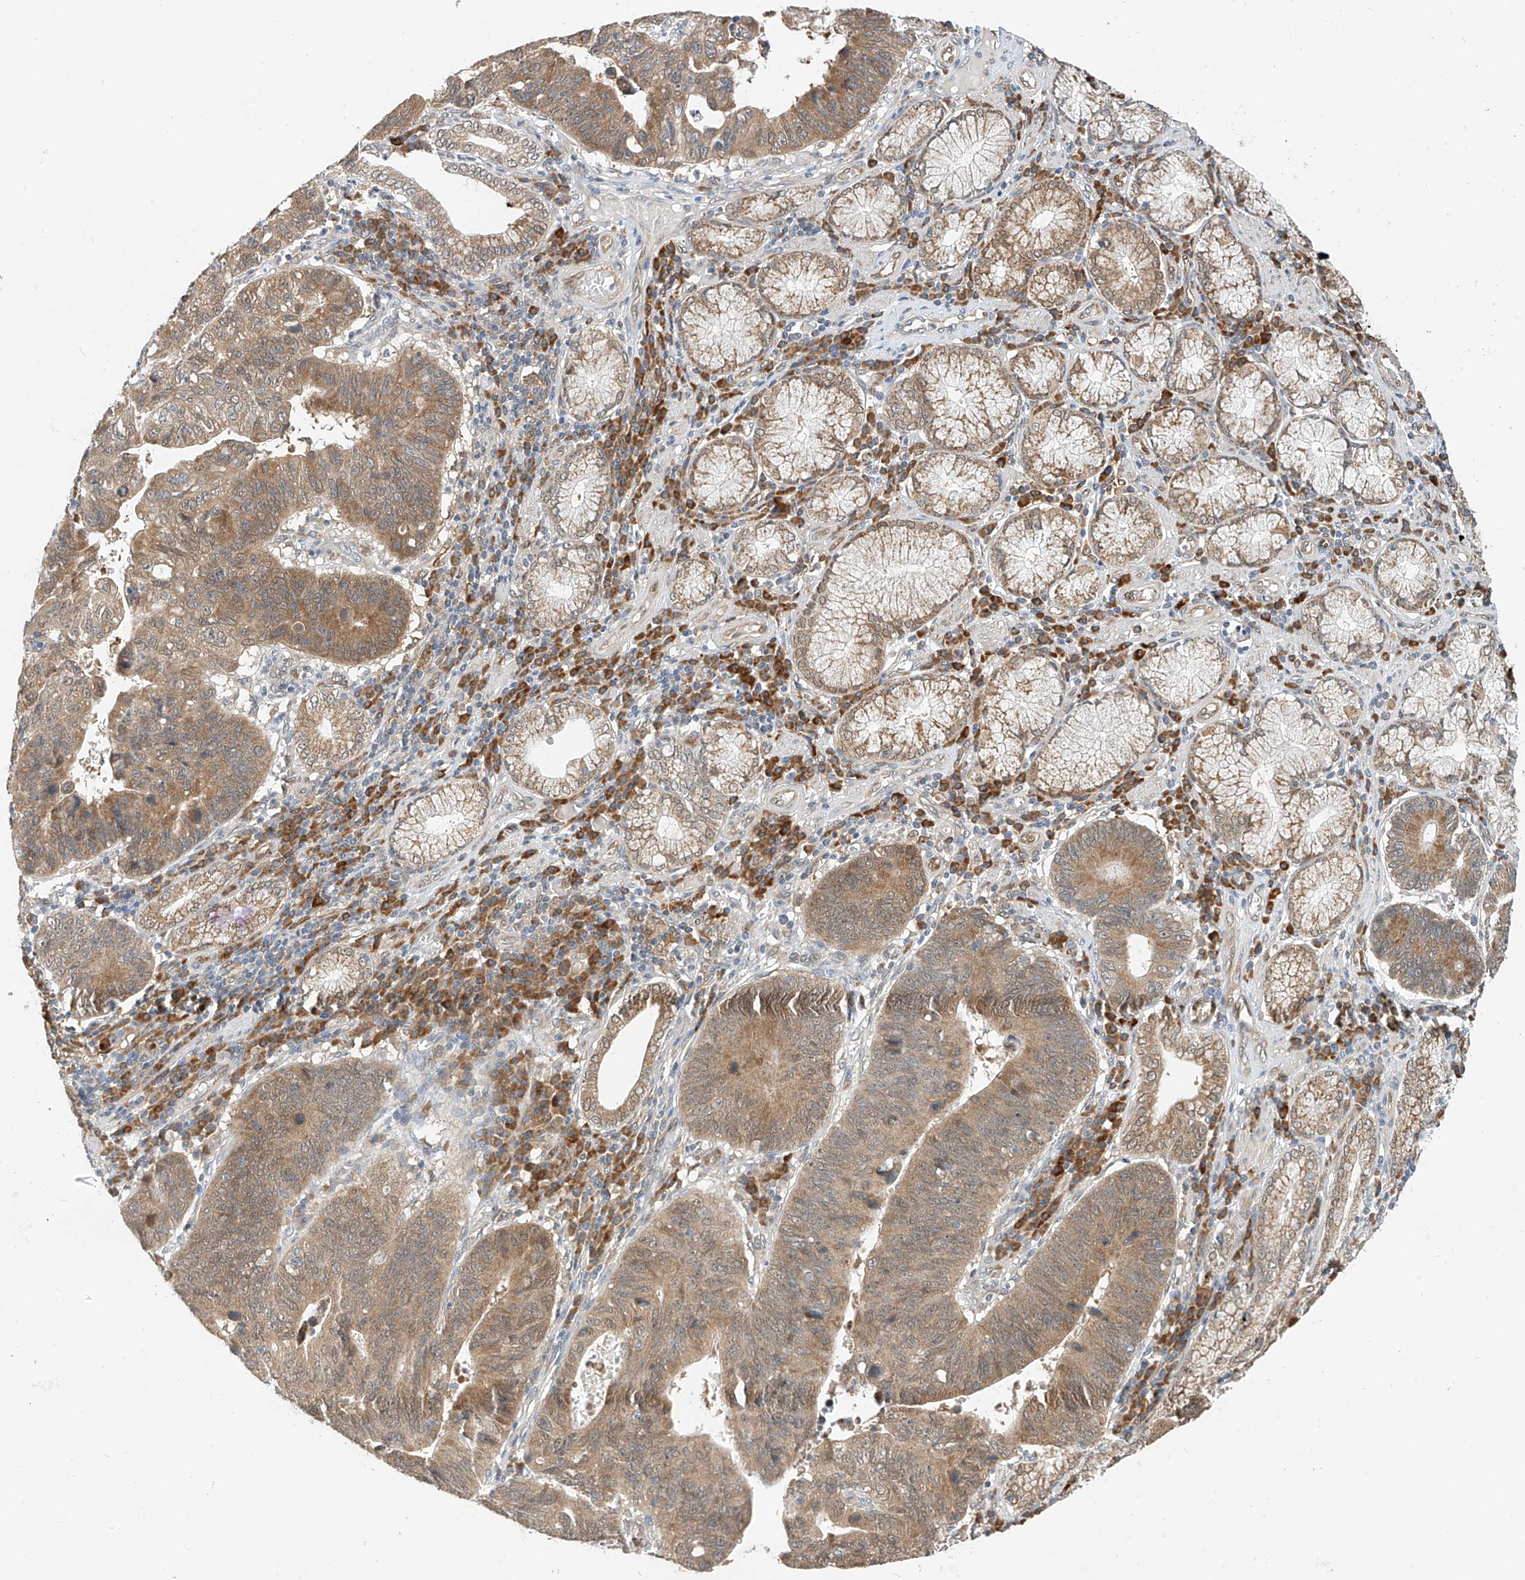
{"staining": {"intensity": "moderate", "quantity": "25%-75%", "location": "cytoplasmic/membranous"}, "tissue": "stomach cancer", "cell_type": "Tumor cells", "image_type": "cancer", "snomed": [{"axis": "morphology", "description": "Adenocarcinoma, NOS"}, {"axis": "topography", "description": "Stomach"}], "caption": "IHC (DAB (3,3'-diaminobenzidine)) staining of human adenocarcinoma (stomach) reveals moderate cytoplasmic/membranous protein expression in about 25%-75% of tumor cells.", "gene": "PPA2", "patient": {"sex": "male", "age": 59}}